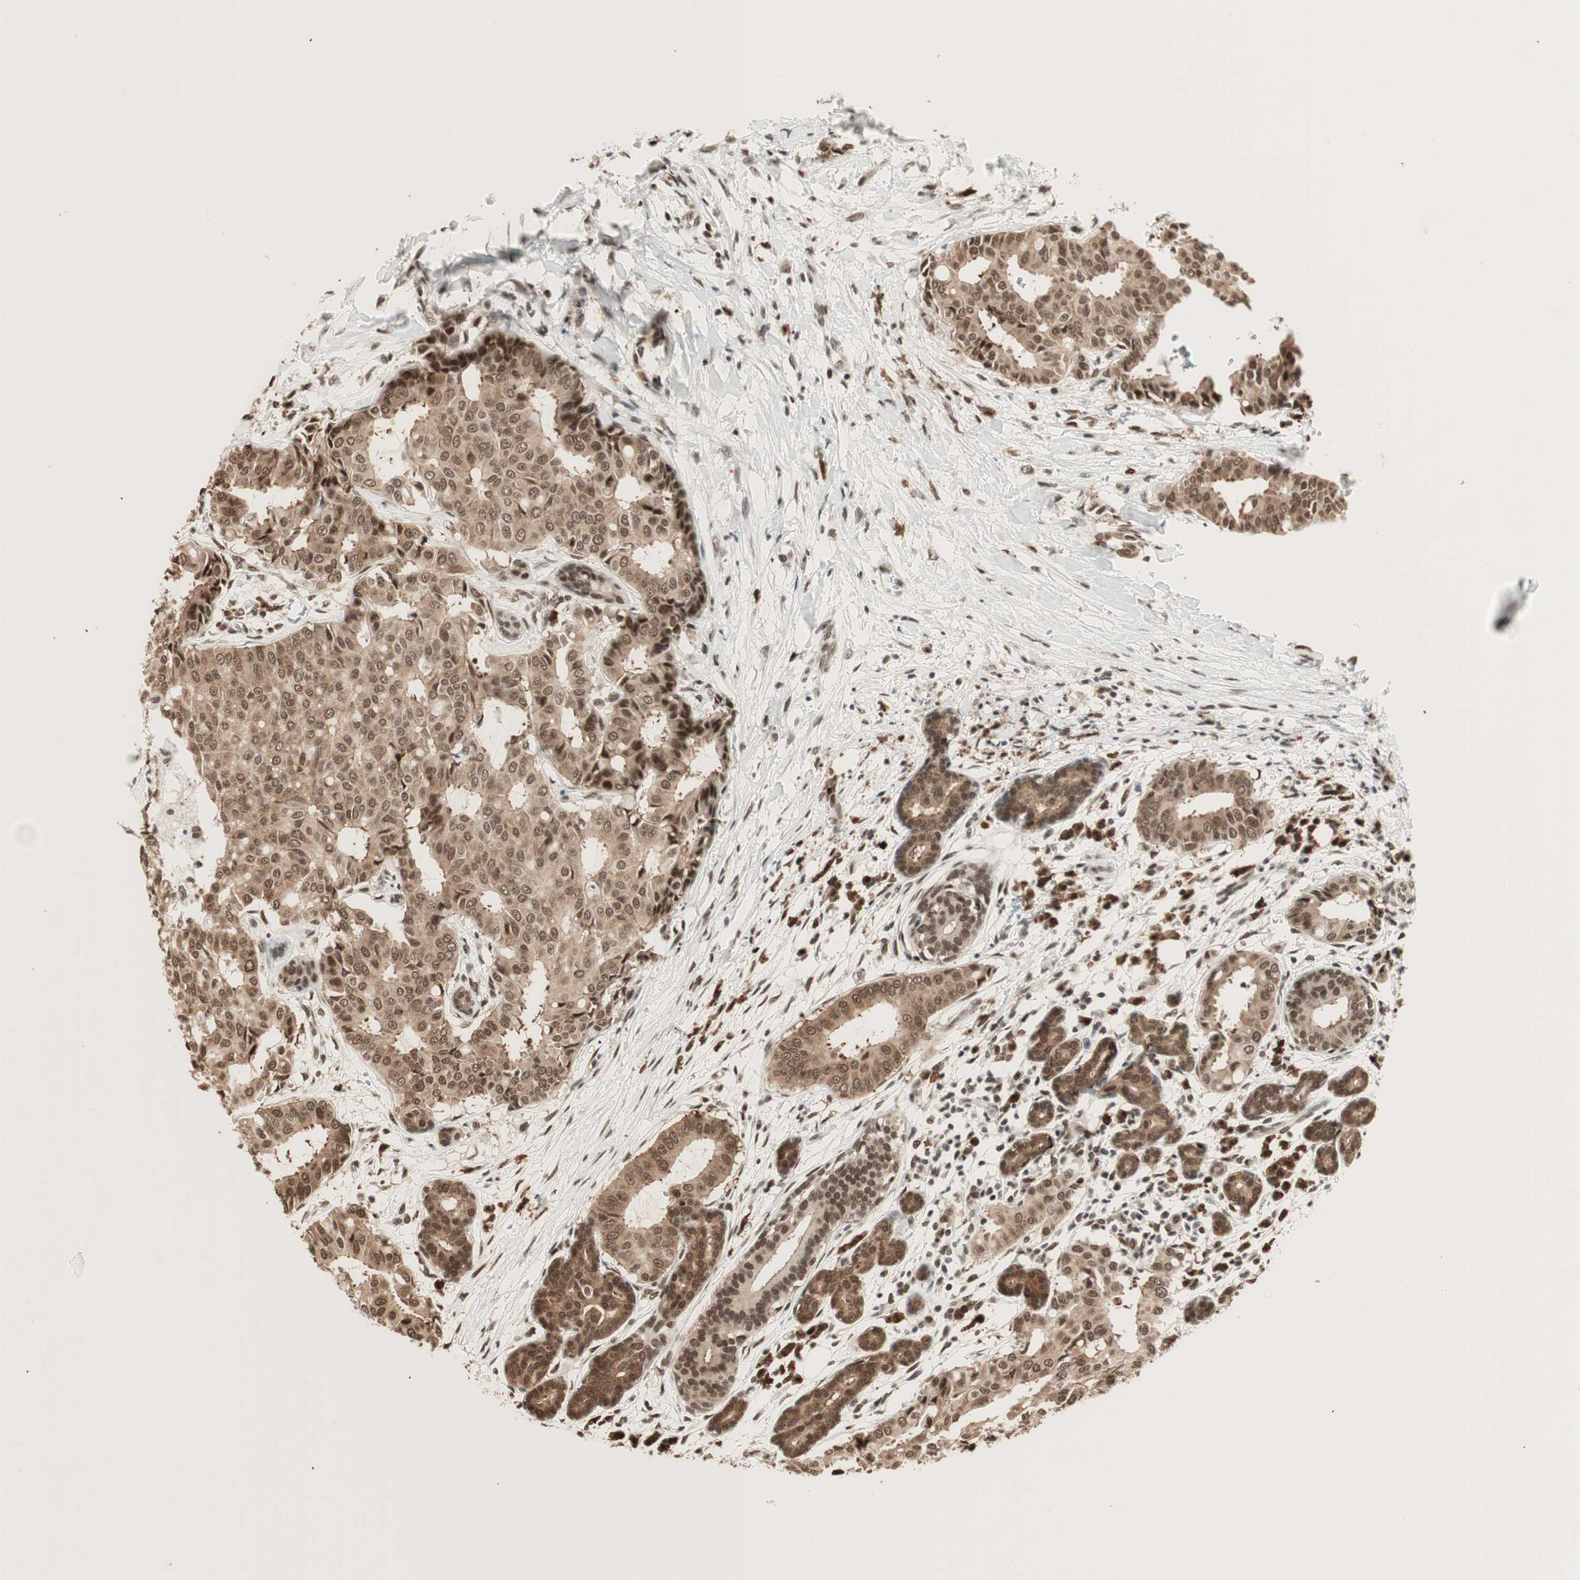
{"staining": {"intensity": "moderate", "quantity": ">75%", "location": "cytoplasmic/membranous,nuclear"}, "tissue": "head and neck cancer", "cell_type": "Tumor cells", "image_type": "cancer", "snomed": [{"axis": "morphology", "description": "Adenocarcinoma, NOS"}, {"axis": "topography", "description": "Salivary gland"}, {"axis": "topography", "description": "Head-Neck"}], "caption": "This is an image of IHC staining of head and neck cancer (adenocarcinoma), which shows moderate positivity in the cytoplasmic/membranous and nuclear of tumor cells.", "gene": "SMARCE1", "patient": {"sex": "female", "age": 59}}